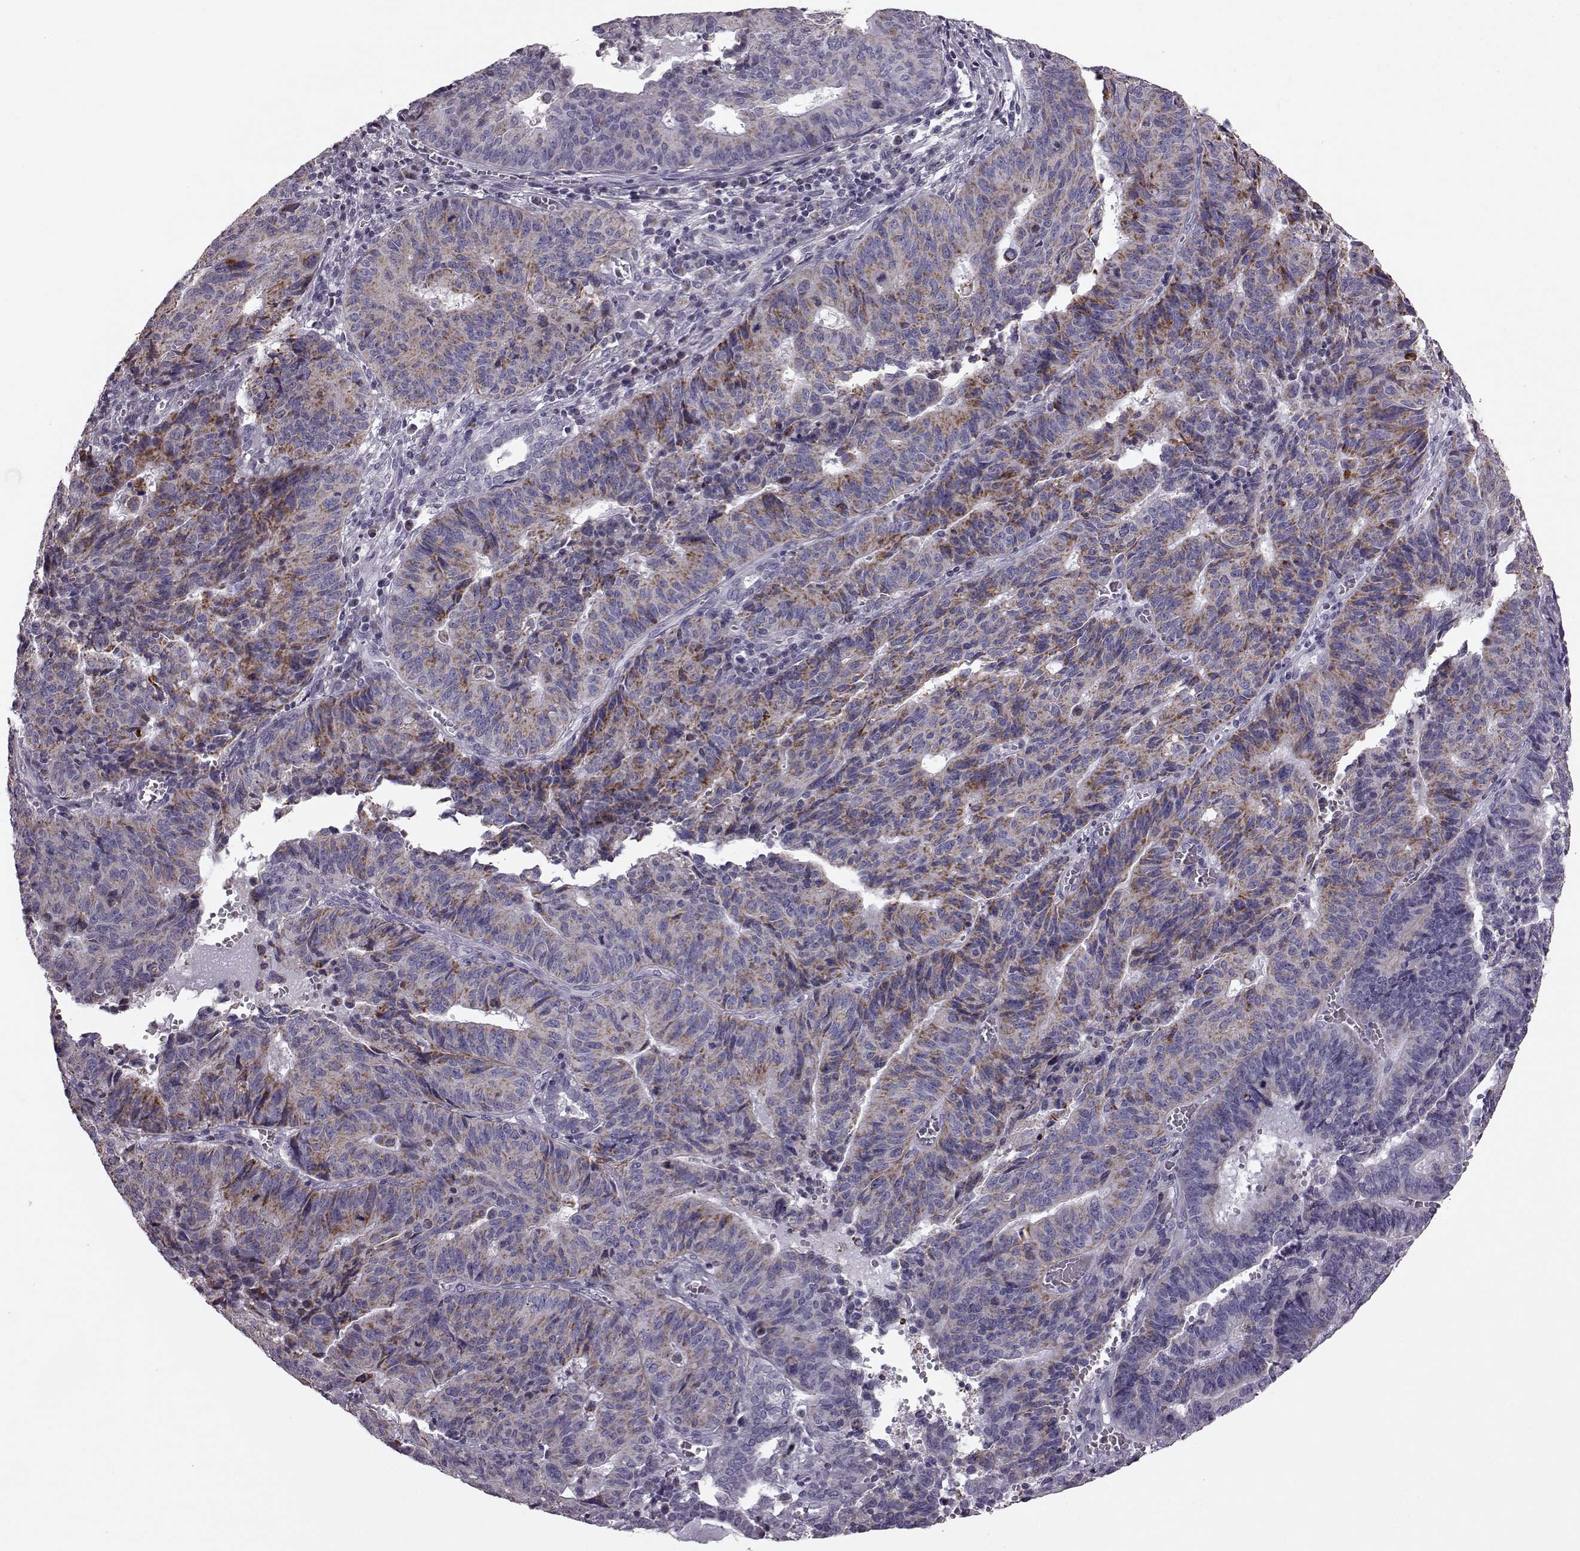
{"staining": {"intensity": "moderate", "quantity": ">75%", "location": "cytoplasmic/membranous"}, "tissue": "endometrial cancer", "cell_type": "Tumor cells", "image_type": "cancer", "snomed": [{"axis": "morphology", "description": "Adenocarcinoma, NOS"}, {"axis": "topography", "description": "Endometrium"}], "caption": "This photomicrograph displays IHC staining of human endometrial cancer, with medium moderate cytoplasmic/membranous expression in about >75% of tumor cells.", "gene": "ATP5MF", "patient": {"sex": "female", "age": 65}}